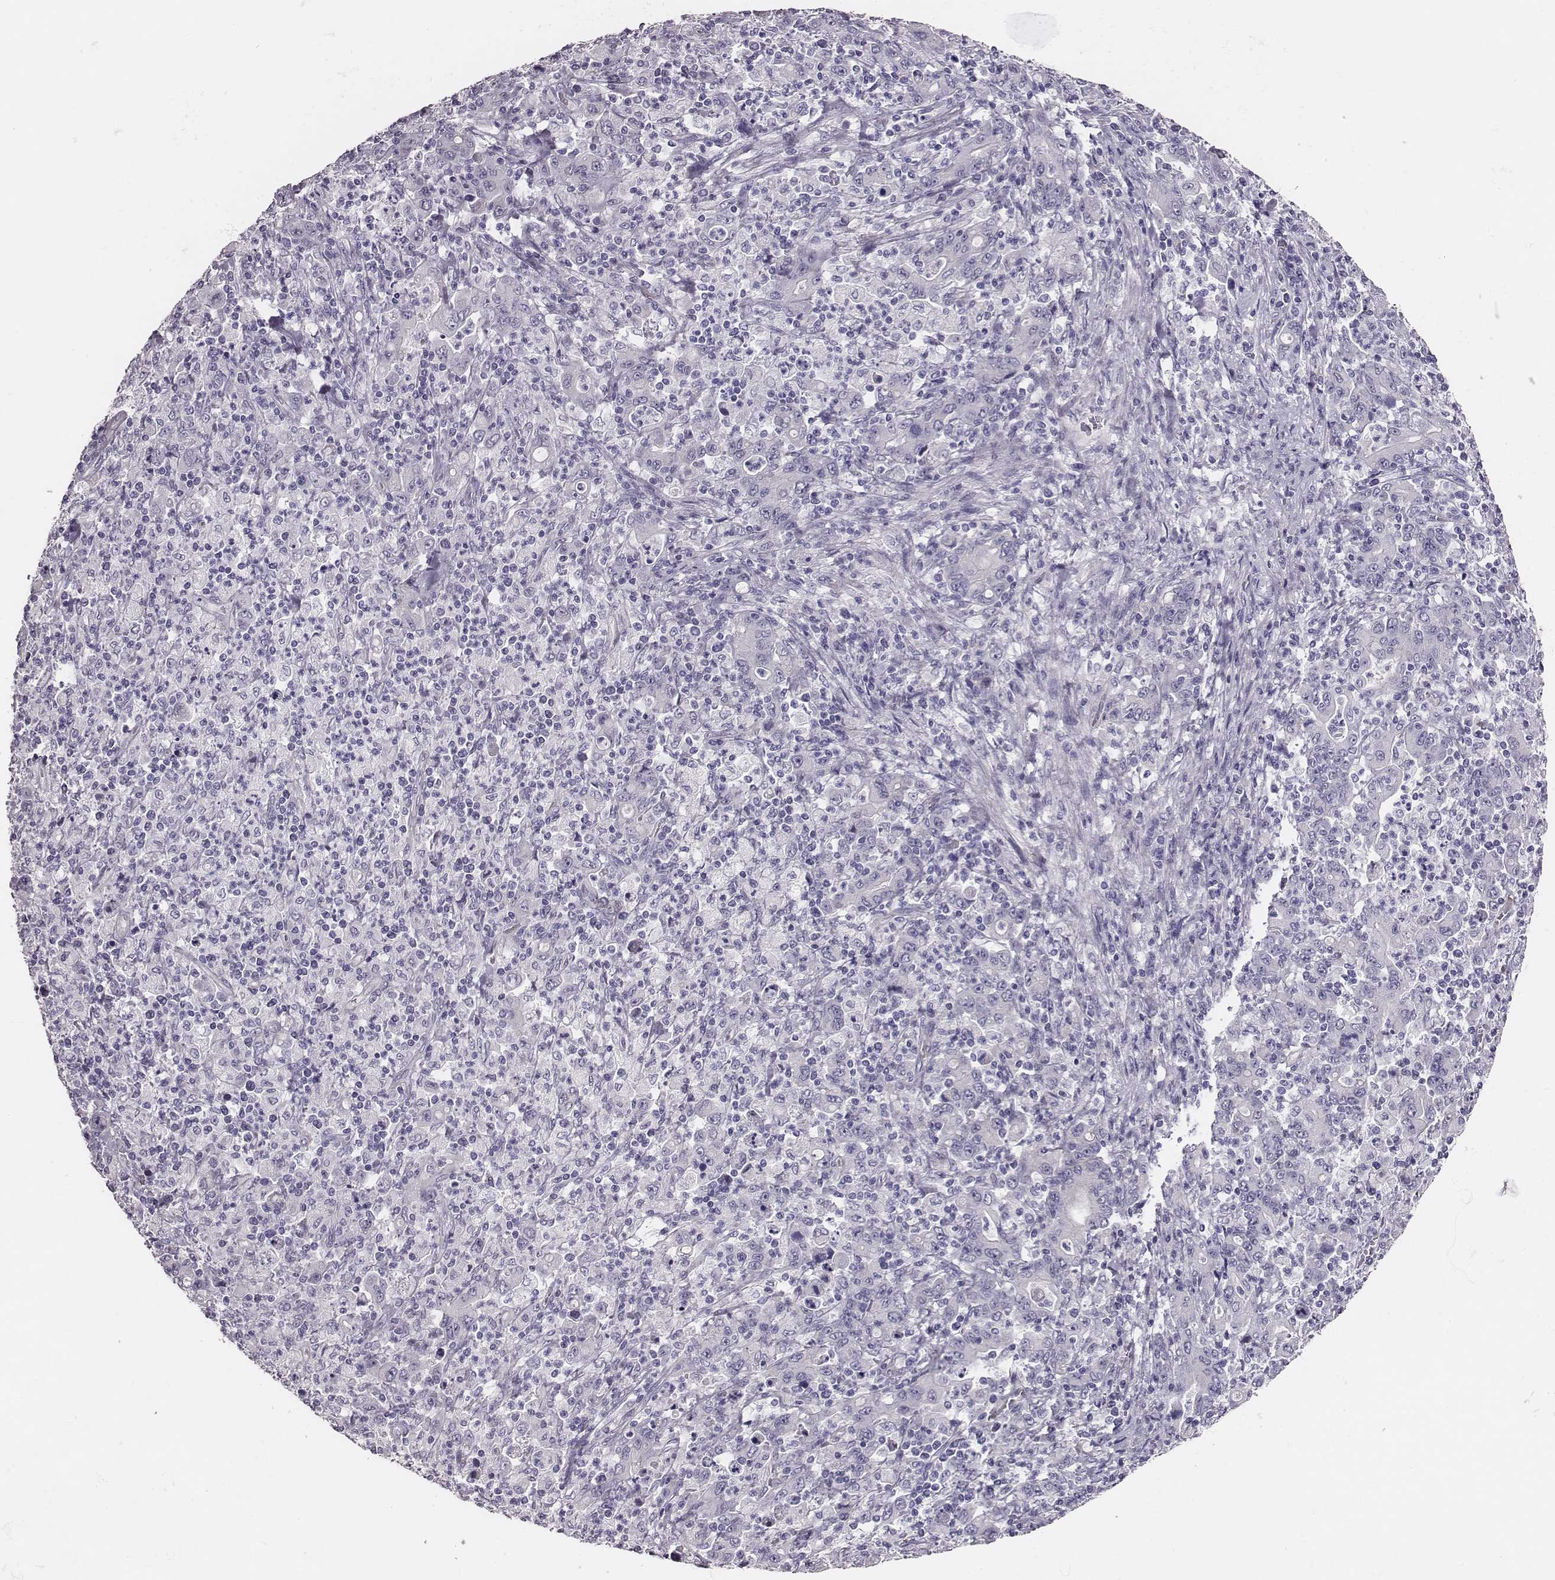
{"staining": {"intensity": "negative", "quantity": "none", "location": "none"}, "tissue": "stomach cancer", "cell_type": "Tumor cells", "image_type": "cancer", "snomed": [{"axis": "morphology", "description": "Adenocarcinoma, NOS"}, {"axis": "topography", "description": "Stomach, upper"}], "caption": "IHC of human adenocarcinoma (stomach) displays no staining in tumor cells.", "gene": "SCML2", "patient": {"sex": "male", "age": 69}}